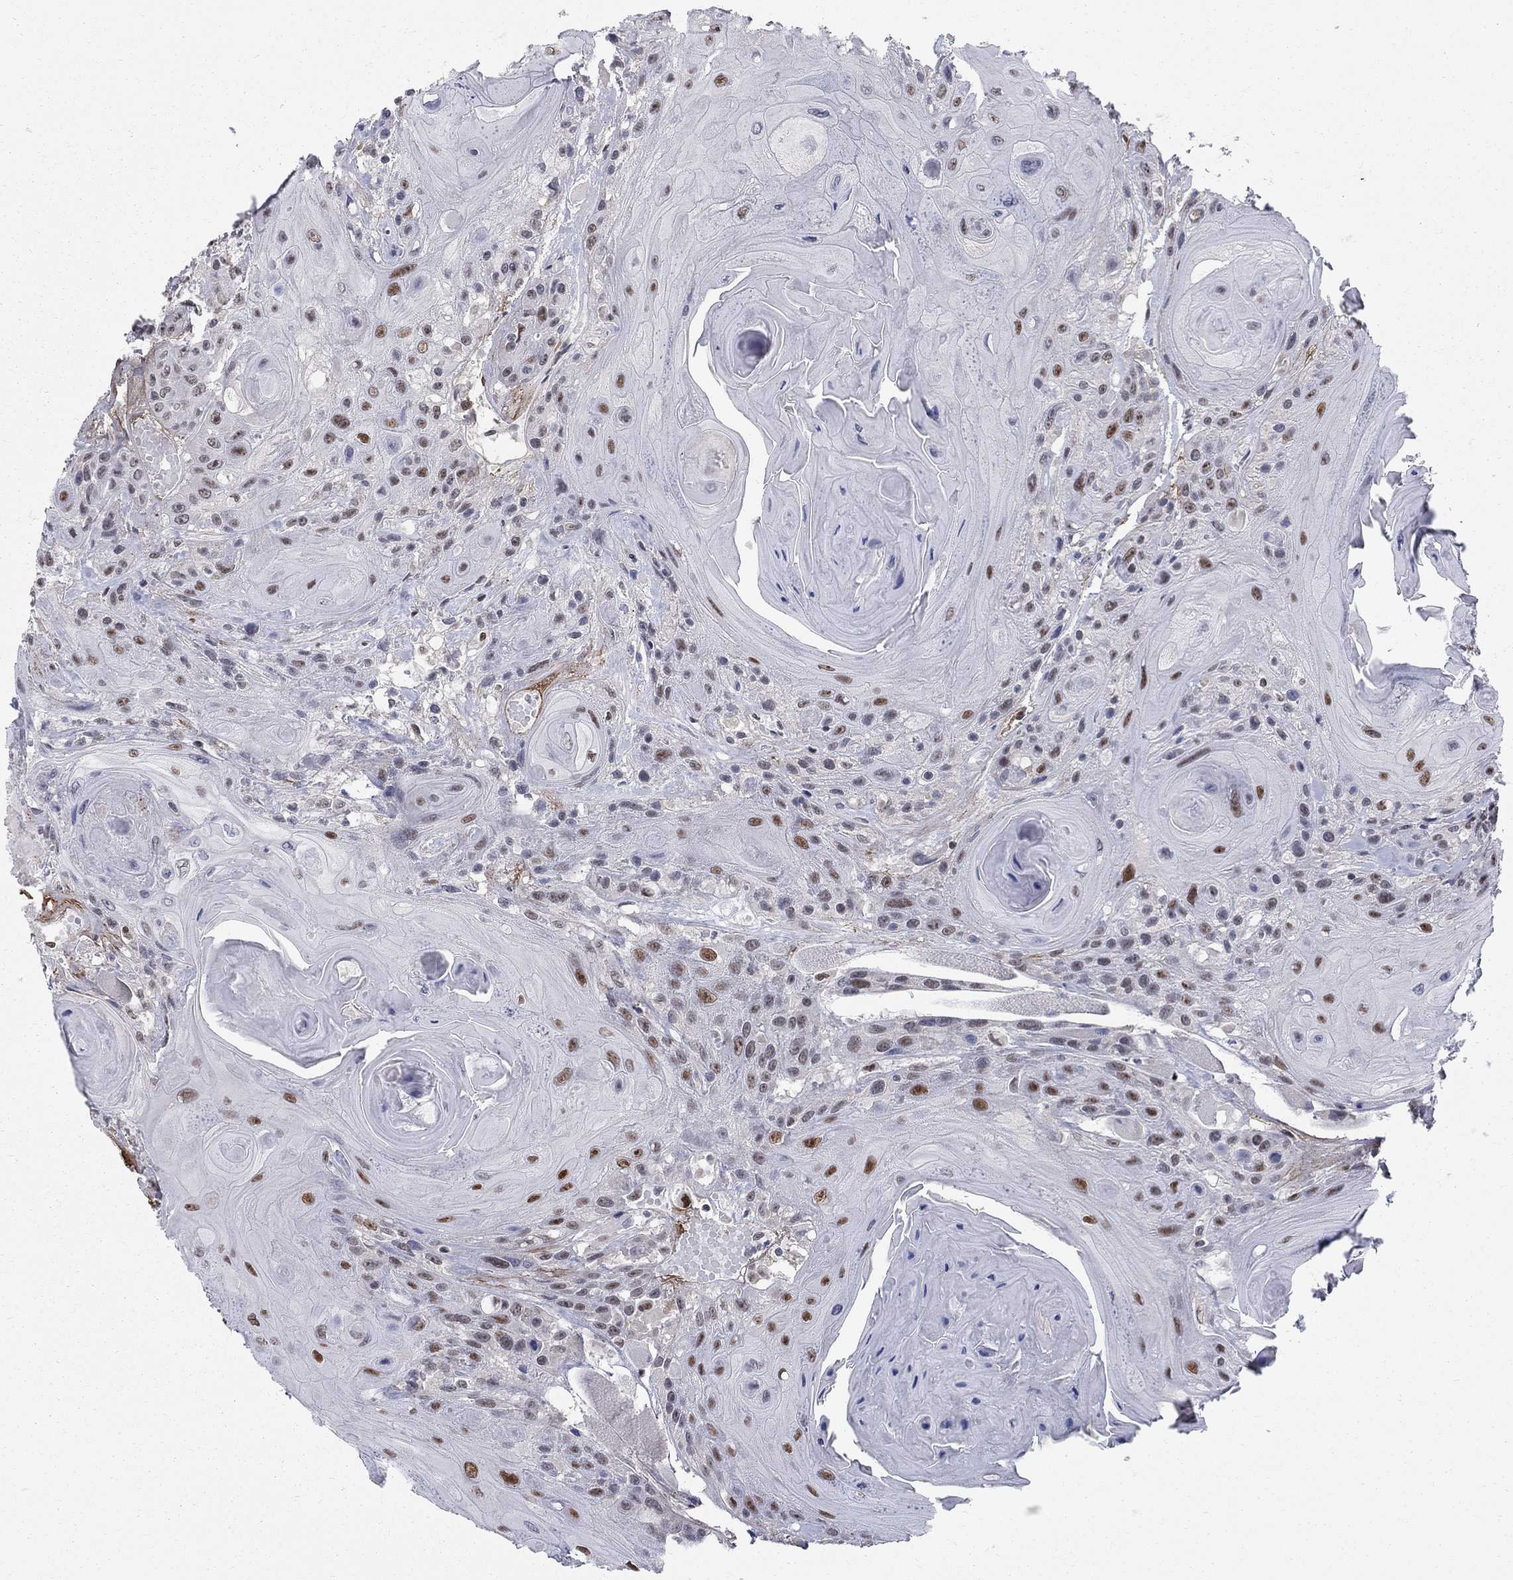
{"staining": {"intensity": "strong", "quantity": "<25%", "location": "nuclear"}, "tissue": "head and neck cancer", "cell_type": "Tumor cells", "image_type": "cancer", "snomed": [{"axis": "morphology", "description": "Squamous cell carcinoma, NOS"}, {"axis": "topography", "description": "Head-Neck"}], "caption": "A brown stain labels strong nuclear staining of a protein in human head and neck cancer tumor cells. (DAB IHC with brightfield microscopy, high magnification).", "gene": "GCFC2", "patient": {"sex": "female", "age": 59}}